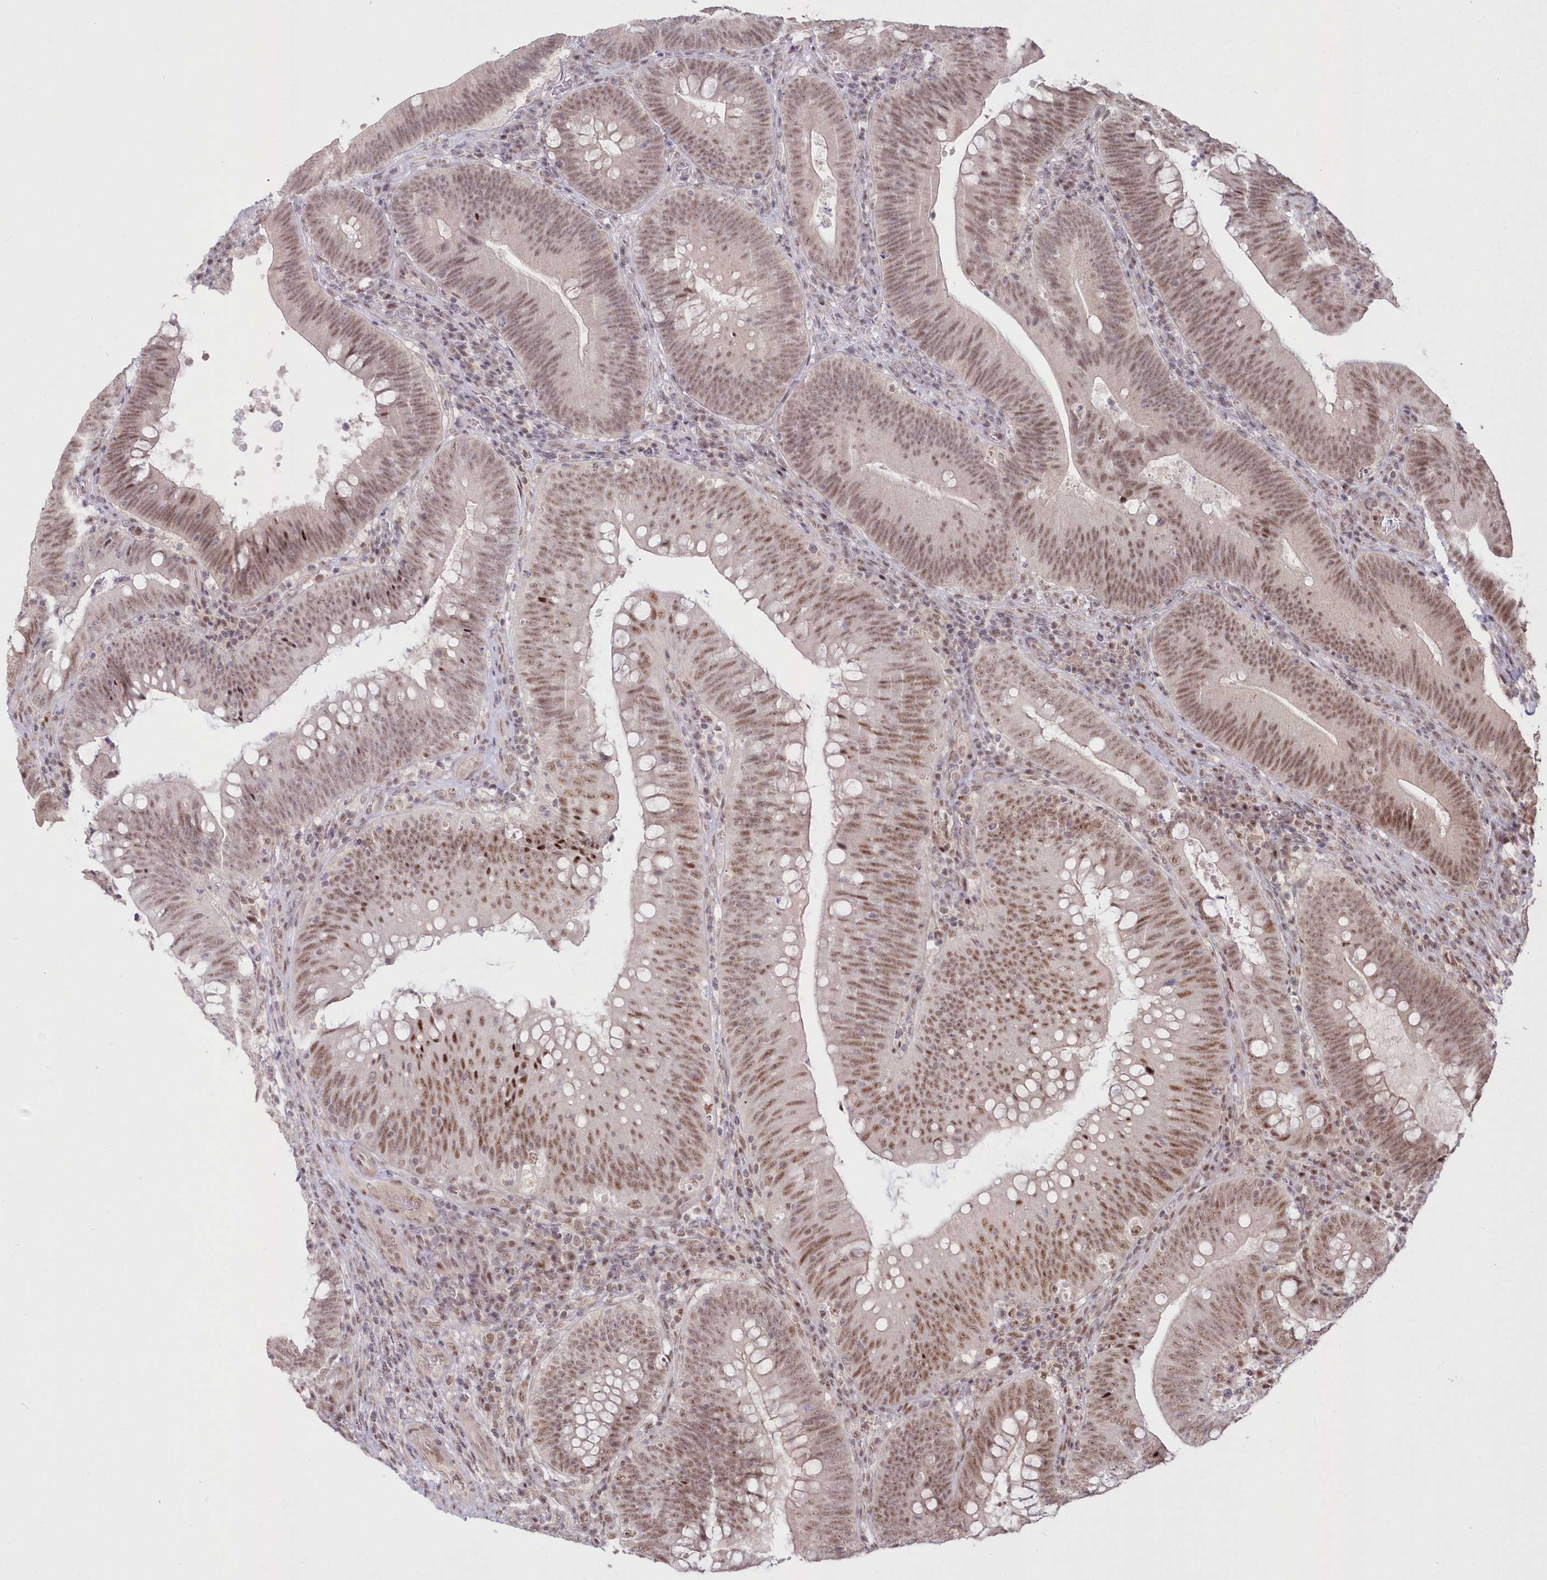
{"staining": {"intensity": "moderate", "quantity": "25%-75%", "location": "nuclear"}, "tissue": "colorectal cancer", "cell_type": "Tumor cells", "image_type": "cancer", "snomed": [{"axis": "morphology", "description": "Normal tissue, NOS"}, {"axis": "topography", "description": "Colon"}], "caption": "Colorectal cancer stained for a protein demonstrates moderate nuclear positivity in tumor cells. (IHC, brightfield microscopy, high magnification).", "gene": "WBP1L", "patient": {"sex": "female", "age": 82}}